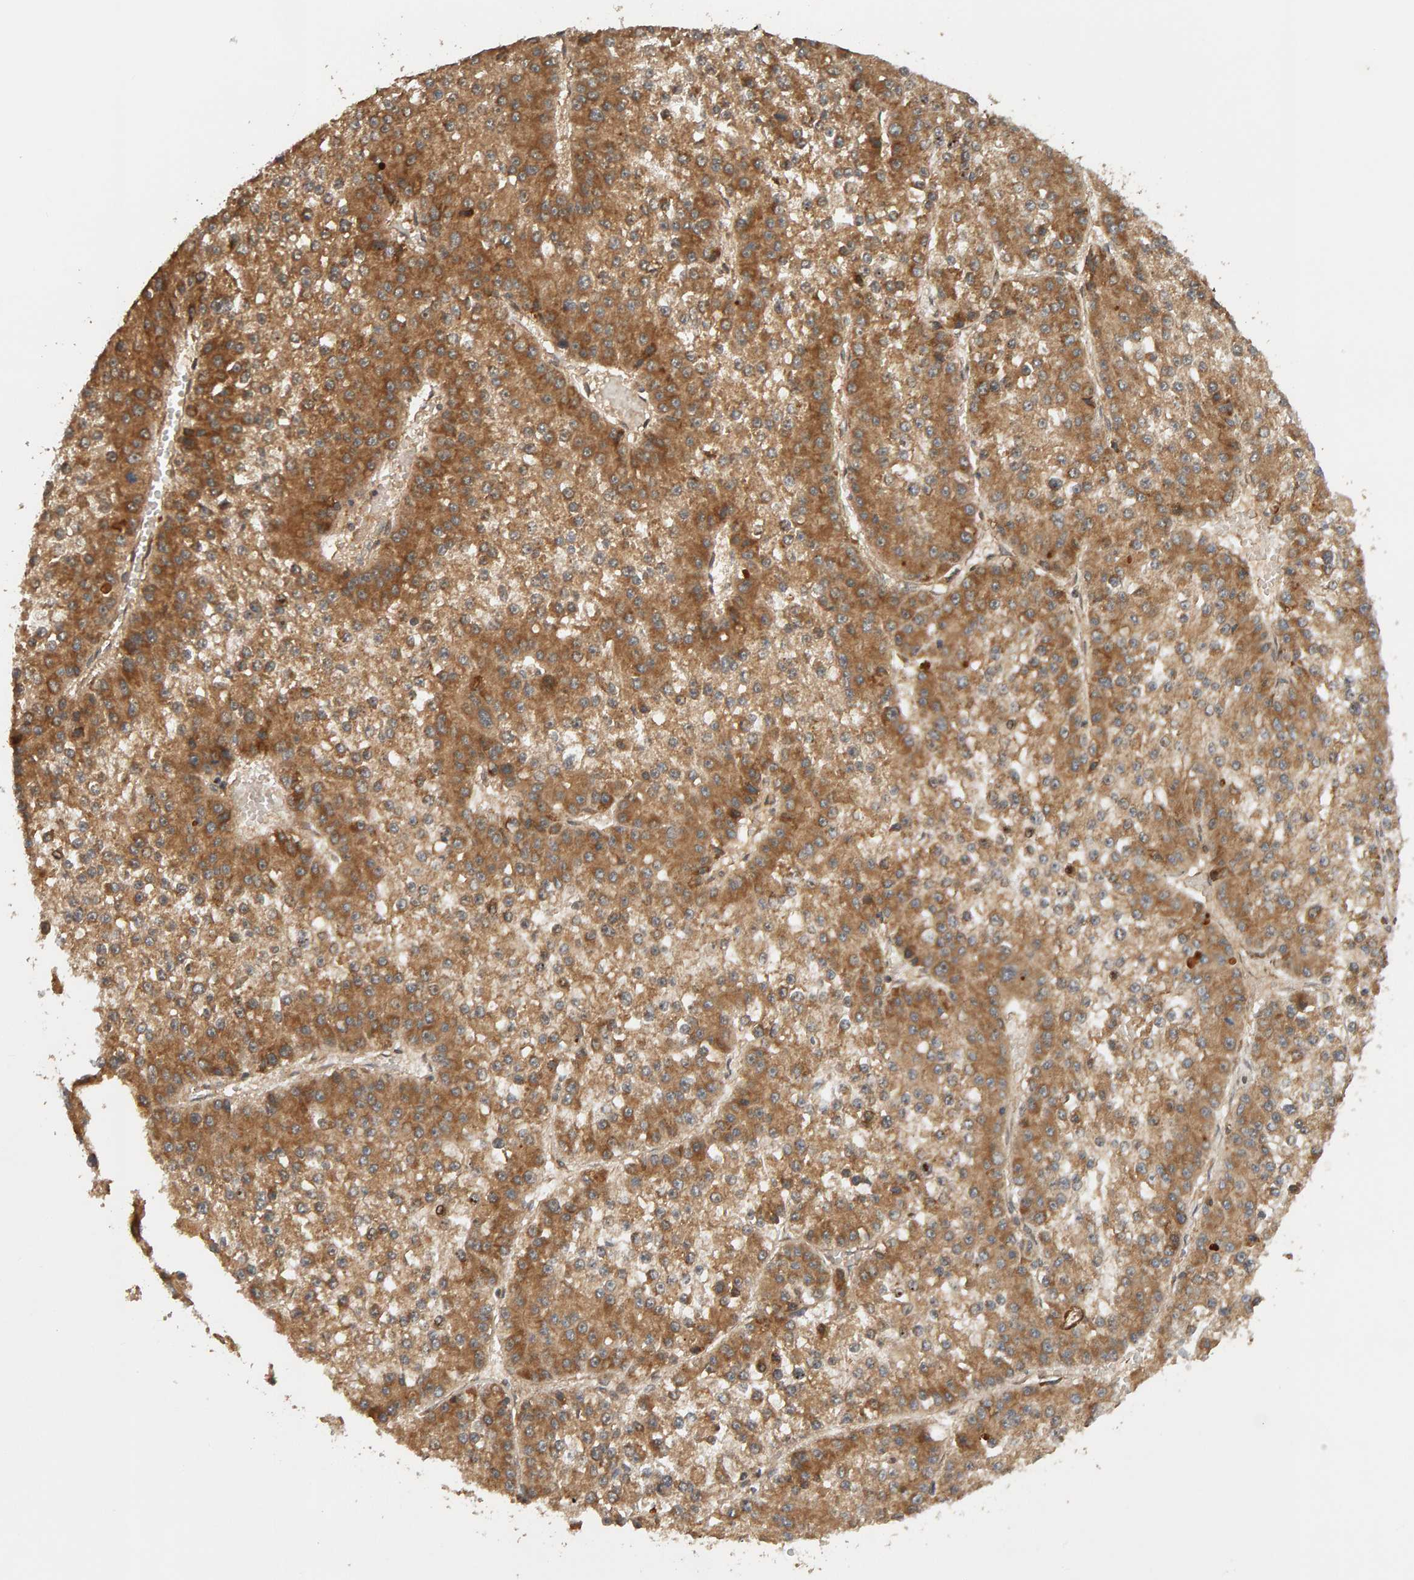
{"staining": {"intensity": "moderate", "quantity": ">75%", "location": "cytoplasmic/membranous"}, "tissue": "liver cancer", "cell_type": "Tumor cells", "image_type": "cancer", "snomed": [{"axis": "morphology", "description": "Carcinoma, Hepatocellular, NOS"}, {"axis": "topography", "description": "Liver"}], "caption": "Liver cancer was stained to show a protein in brown. There is medium levels of moderate cytoplasmic/membranous expression in about >75% of tumor cells. (DAB (3,3'-diaminobenzidine) = brown stain, brightfield microscopy at high magnification).", "gene": "ZFAND1", "patient": {"sex": "female", "age": 73}}